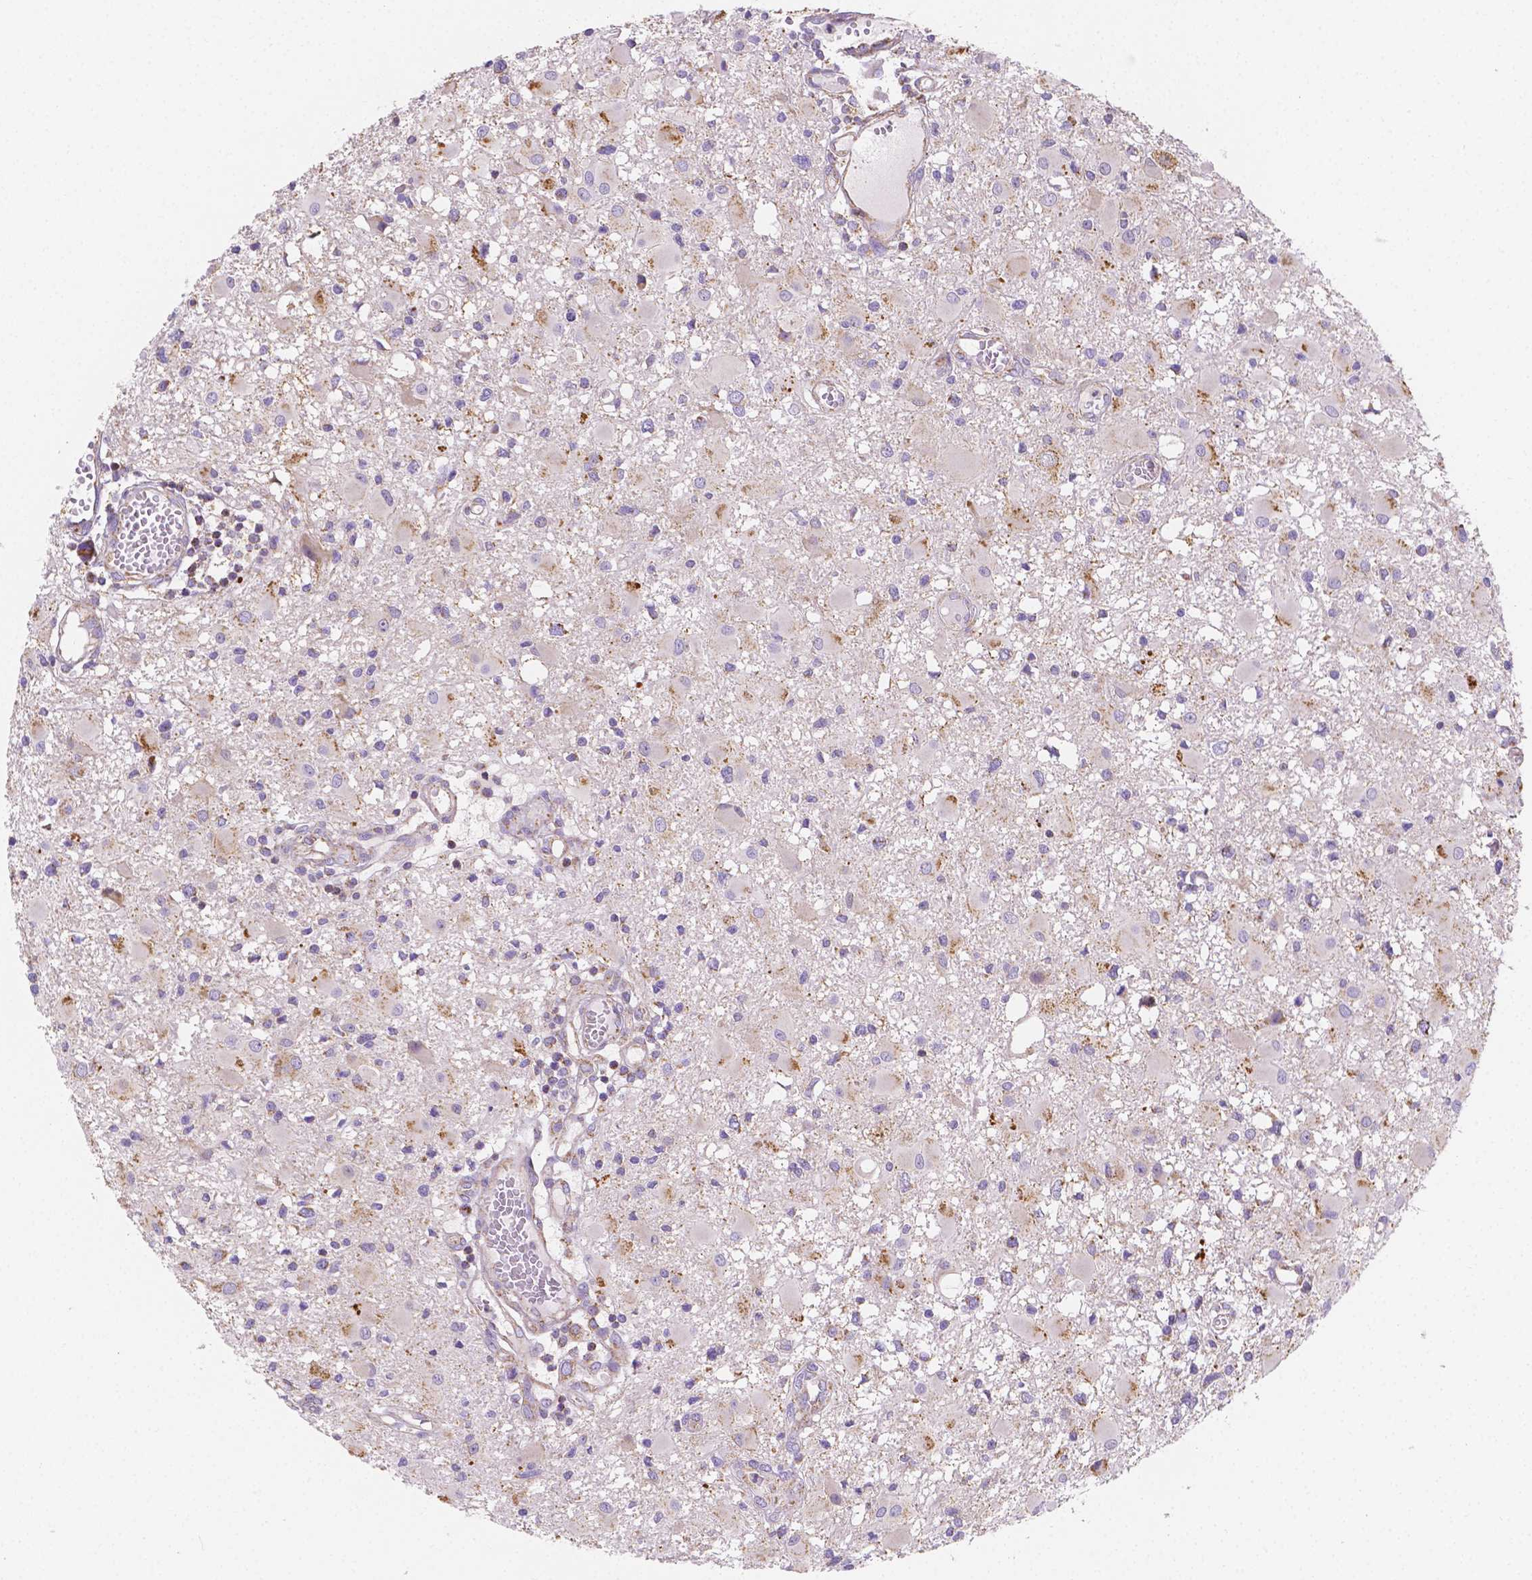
{"staining": {"intensity": "weak", "quantity": "<25%", "location": "cytoplasmic/membranous"}, "tissue": "glioma", "cell_type": "Tumor cells", "image_type": "cancer", "snomed": [{"axis": "morphology", "description": "Glioma, malignant, High grade"}, {"axis": "topography", "description": "Brain"}], "caption": "IHC image of neoplastic tissue: human malignant glioma (high-grade) stained with DAB (3,3'-diaminobenzidine) exhibits no significant protein expression in tumor cells.", "gene": "SGTB", "patient": {"sex": "male", "age": 54}}